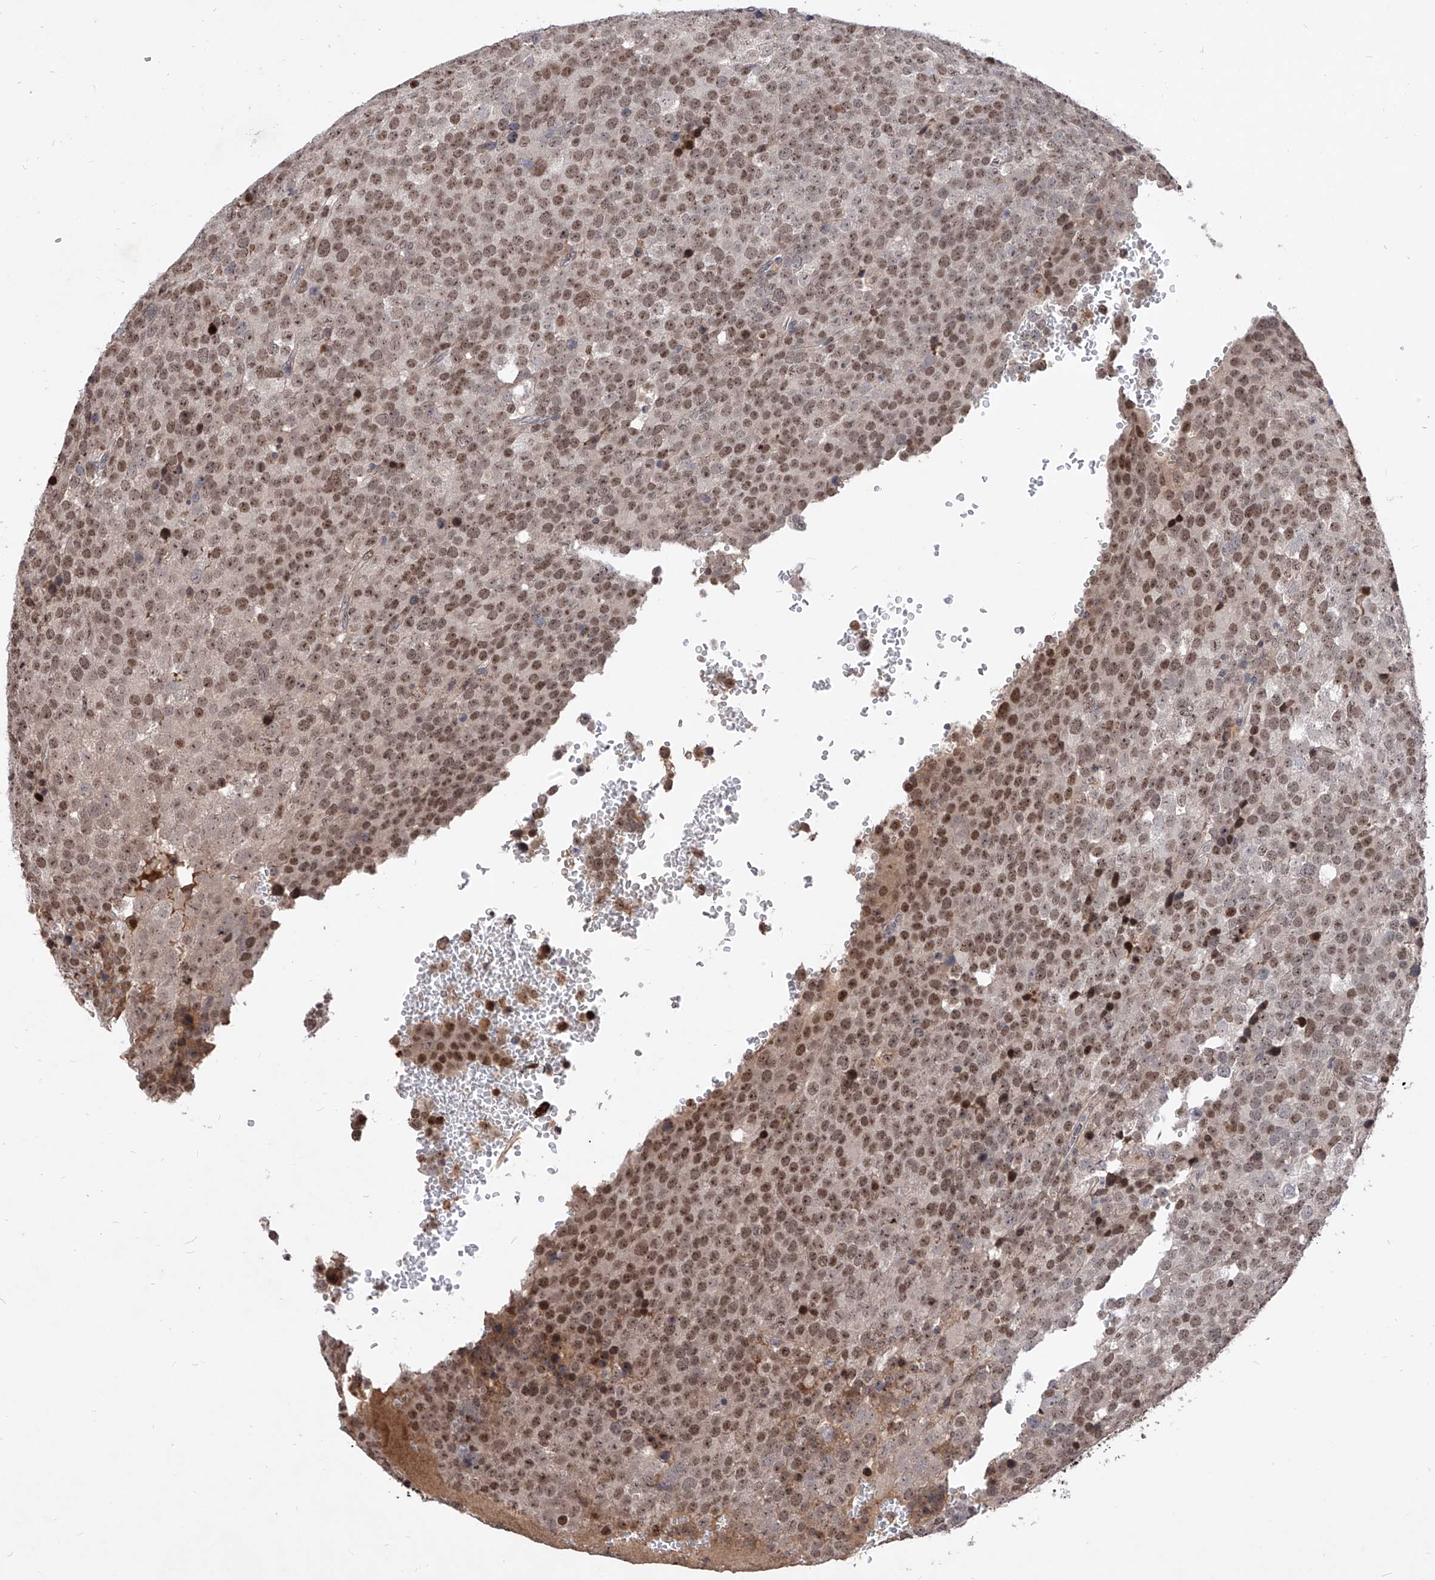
{"staining": {"intensity": "moderate", "quantity": ">75%", "location": "nuclear"}, "tissue": "testis cancer", "cell_type": "Tumor cells", "image_type": "cancer", "snomed": [{"axis": "morphology", "description": "Seminoma, NOS"}, {"axis": "topography", "description": "Testis"}], "caption": "Testis seminoma stained with IHC shows moderate nuclear expression in about >75% of tumor cells. (brown staining indicates protein expression, while blue staining denotes nuclei).", "gene": "LGR4", "patient": {"sex": "male", "age": 71}}